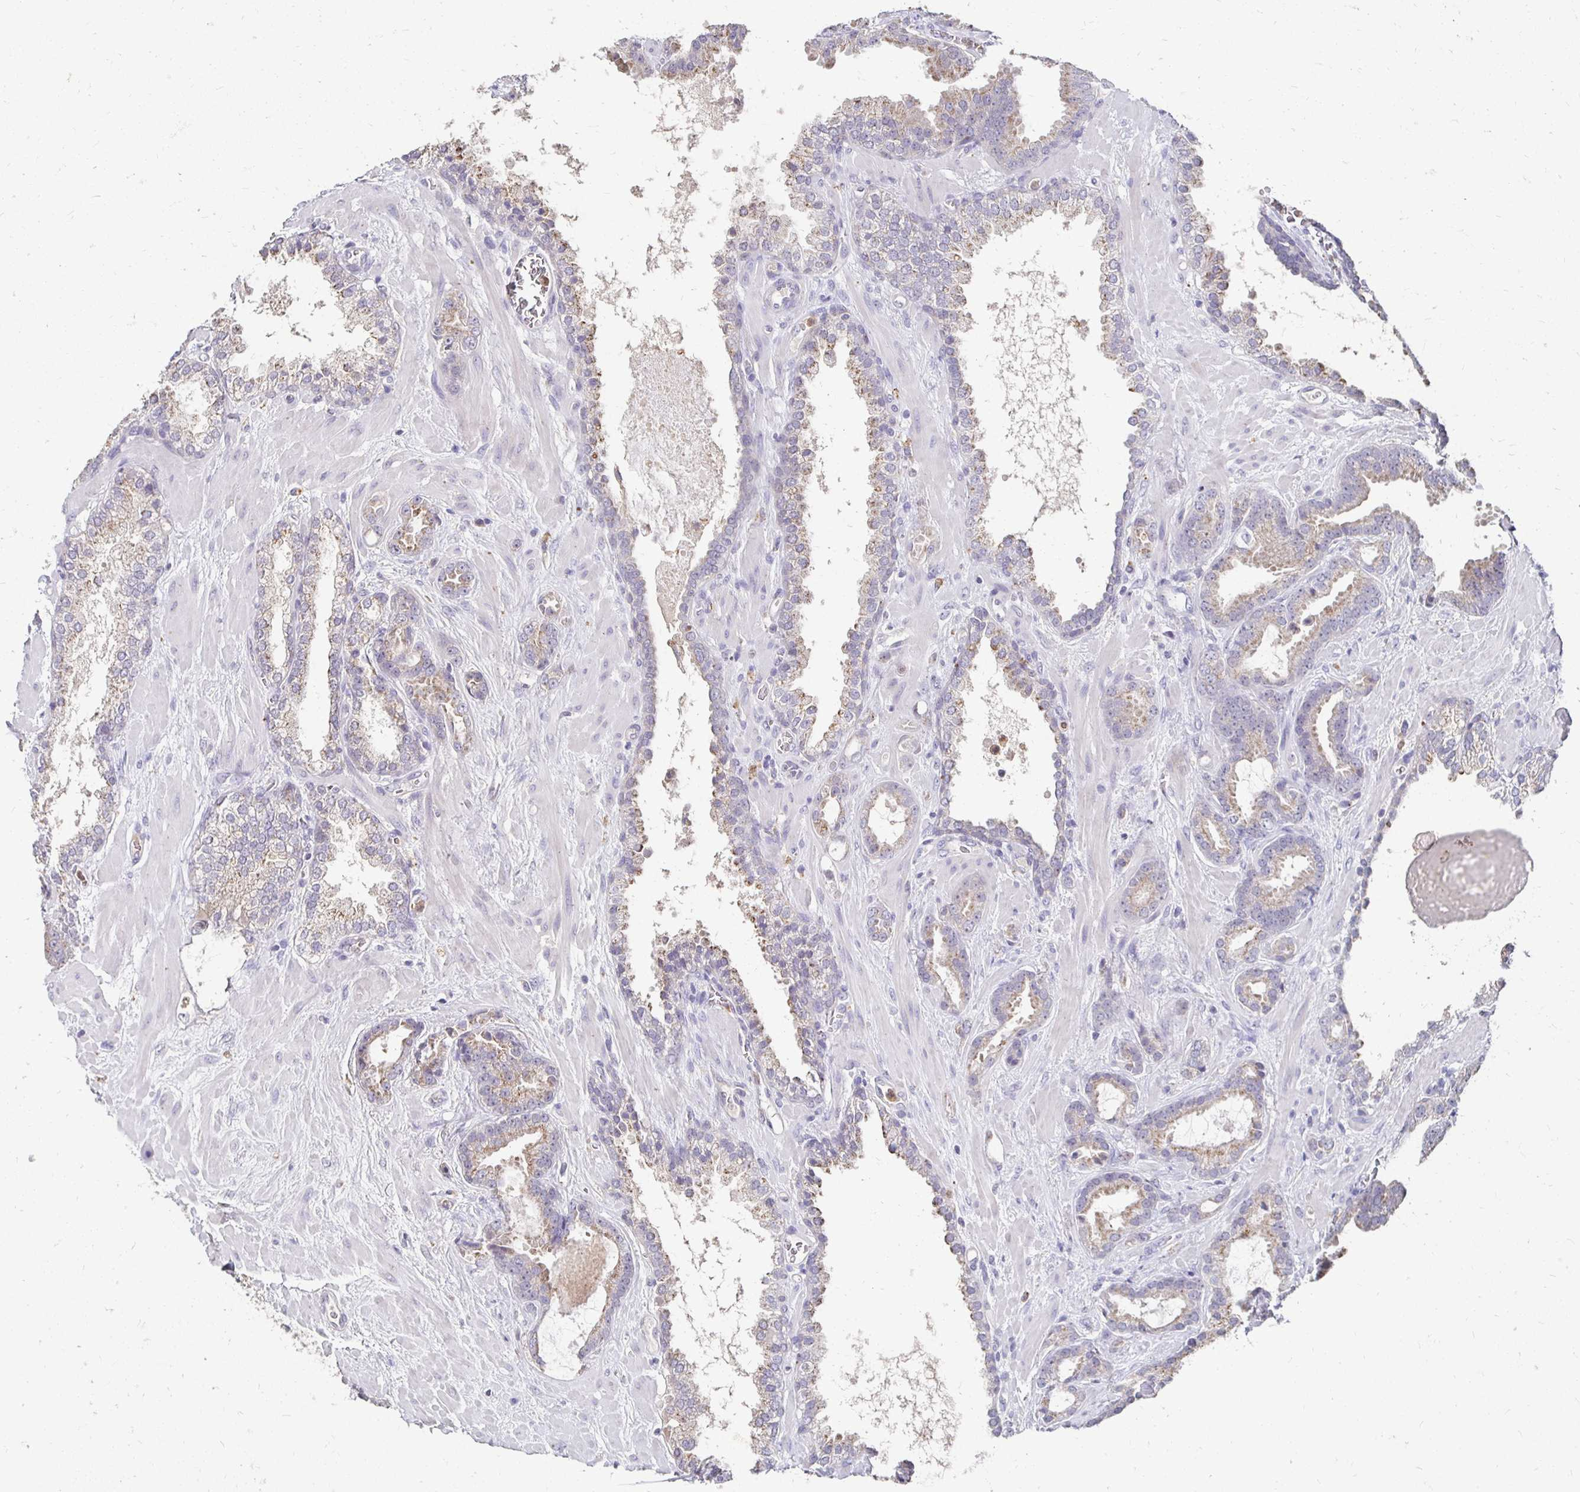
{"staining": {"intensity": "weak", "quantity": "25%-75%", "location": "cytoplasmic/membranous"}, "tissue": "prostate cancer", "cell_type": "Tumor cells", "image_type": "cancer", "snomed": [{"axis": "morphology", "description": "Adenocarcinoma, Low grade"}, {"axis": "topography", "description": "Prostate"}], "caption": "This histopathology image exhibits prostate cancer (low-grade adenocarcinoma) stained with IHC to label a protein in brown. The cytoplasmic/membranous of tumor cells show weak positivity for the protein. Nuclei are counter-stained blue.", "gene": "GK2", "patient": {"sex": "male", "age": 62}}